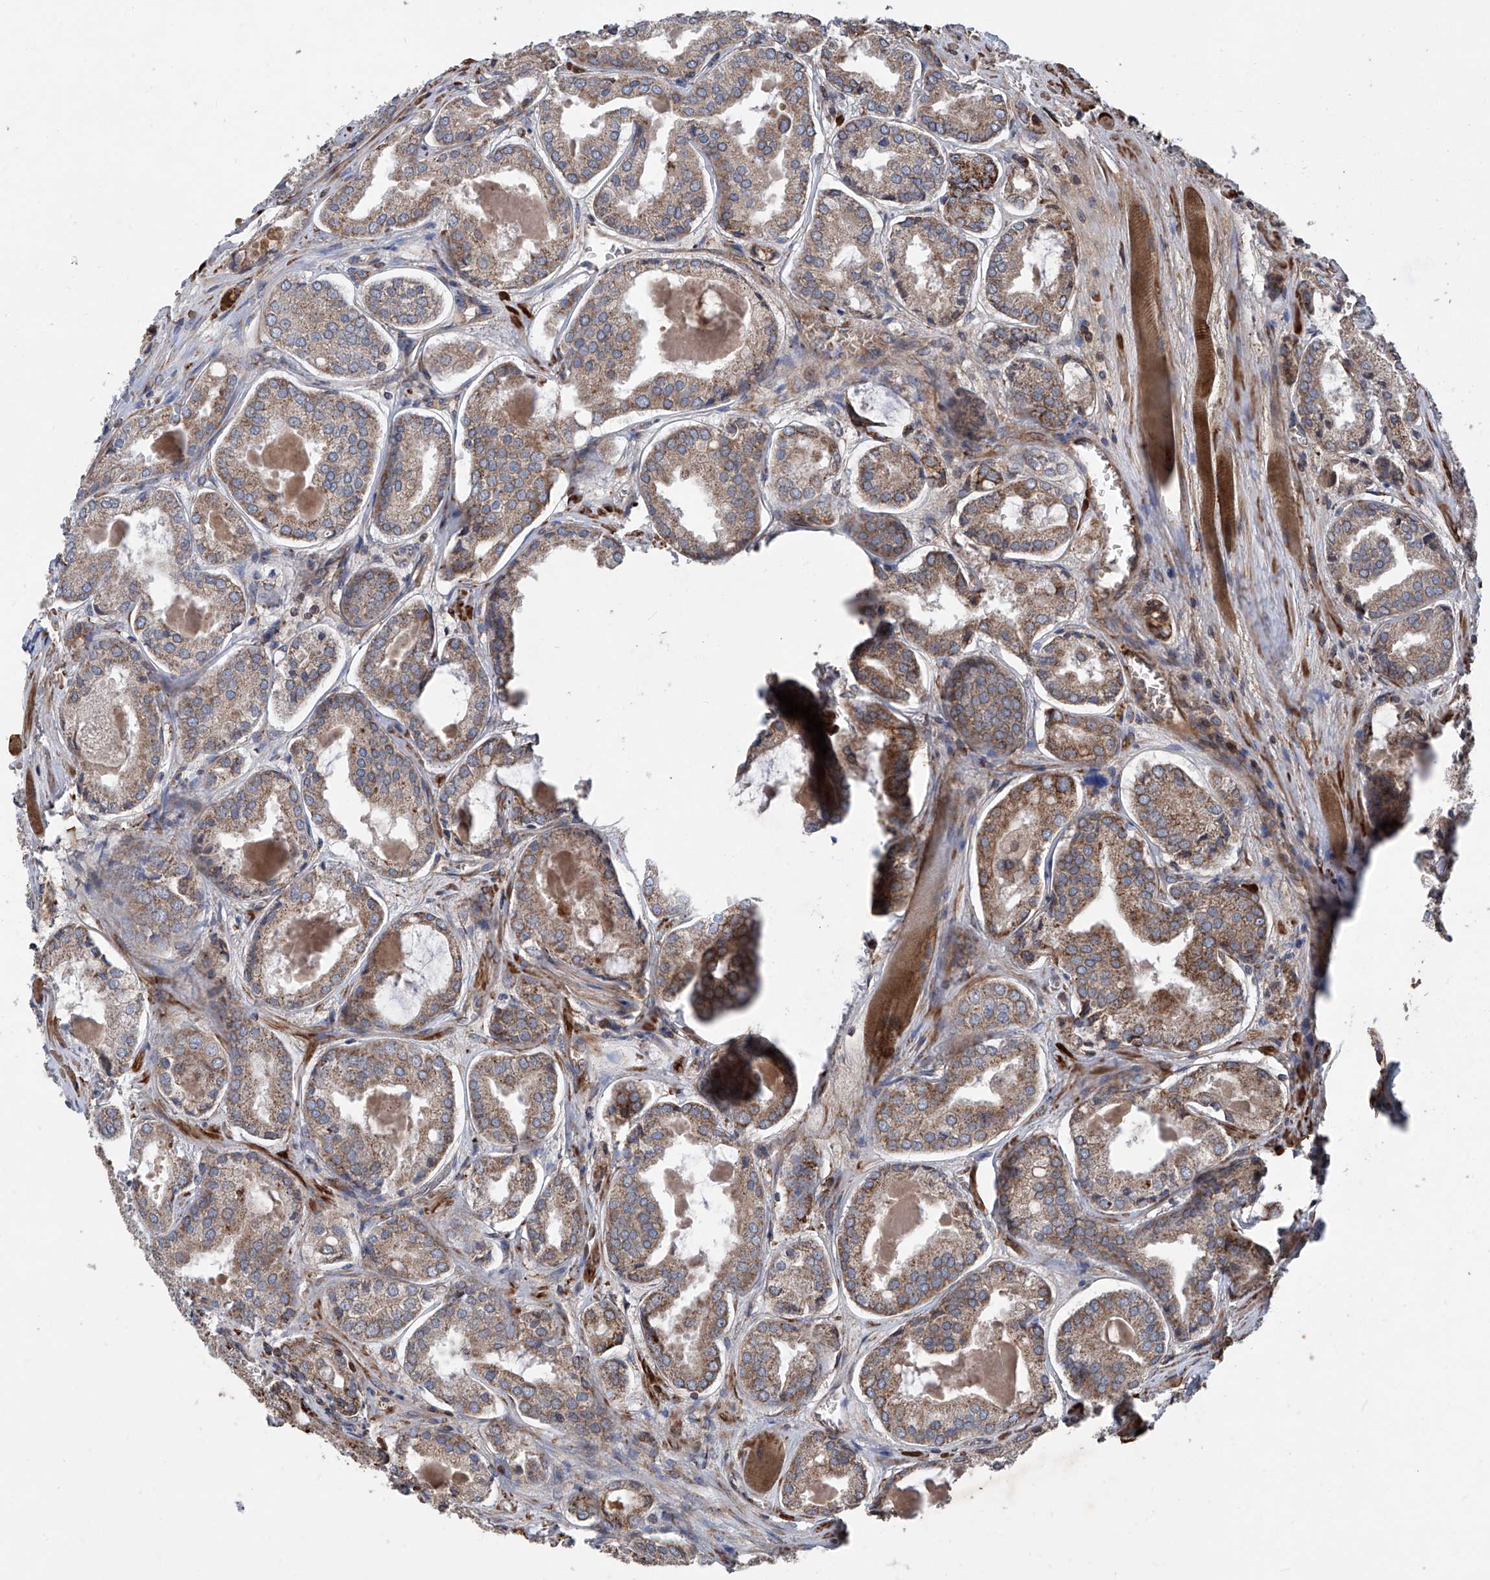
{"staining": {"intensity": "moderate", "quantity": "25%-75%", "location": "cytoplasmic/membranous"}, "tissue": "prostate cancer", "cell_type": "Tumor cells", "image_type": "cancer", "snomed": [{"axis": "morphology", "description": "Adenocarcinoma, Low grade"}, {"axis": "topography", "description": "Prostate"}], "caption": "Human prostate cancer (adenocarcinoma (low-grade)) stained with a protein marker demonstrates moderate staining in tumor cells.", "gene": "ASCC3", "patient": {"sex": "male", "age": 67}}